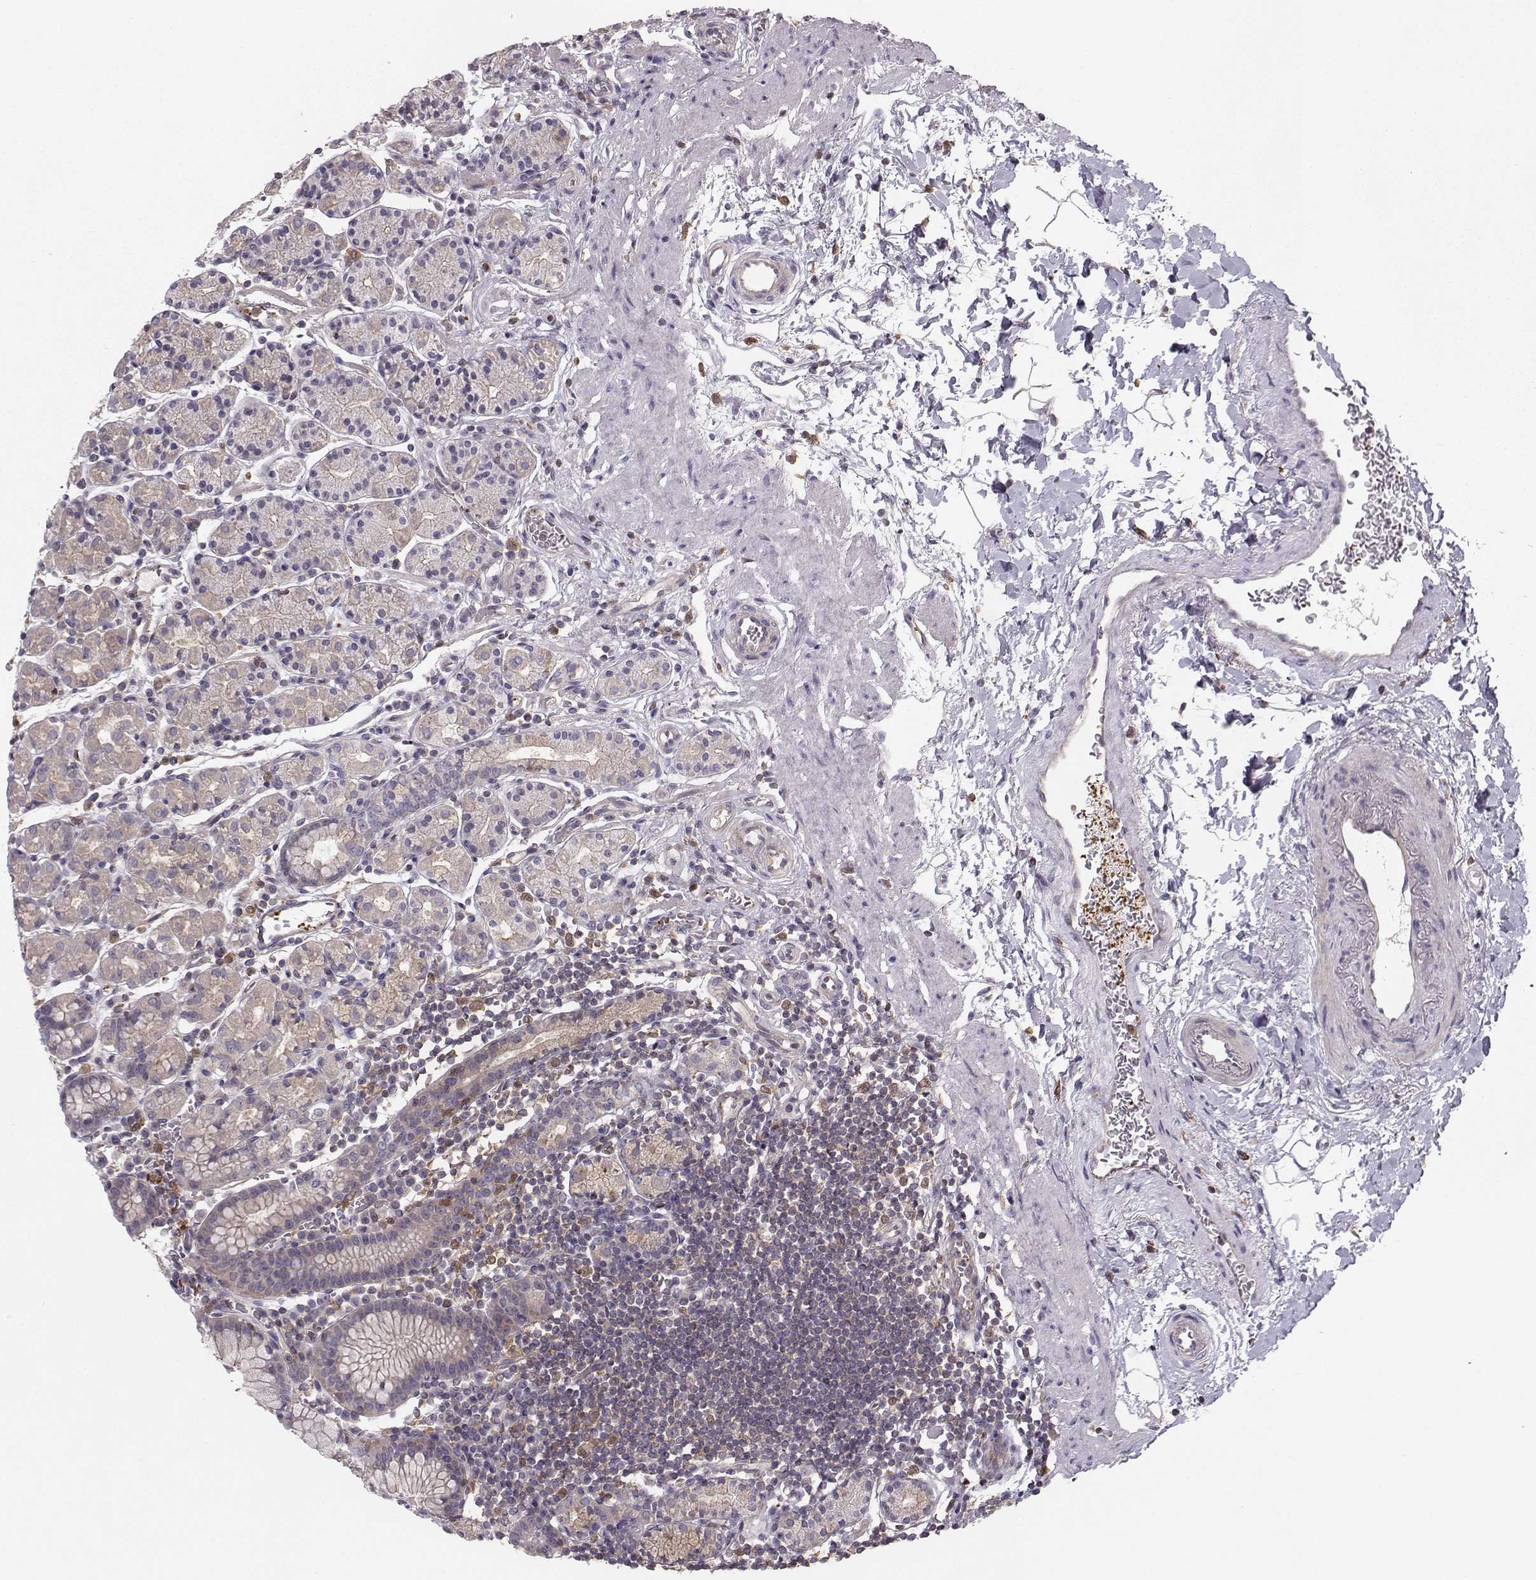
{"staining": {"intensity": "negative", "quantity": "none", "location": "none"}, "tissue": "stomach", "cell_type": "Glandular cells", "image_type": "normal", "snomed": [{"axis": "morphology", "description": "Normal tissue, NOS"}, {"axis": "topography", "description": "Stomach, upper"}, {"axis": "topography", "description": "Stomach"}], "caption": "High power microscopy image of an immunohistochemistry (IHC) image of normal stomach, revealing no significant staining in glandular cells. (Brightfield microscopy of DAB (3,3'-diaminobenzidine) immunohistochemistry at high magnification).", "gene": "ASB16", "patient": {"sex": "male", "age": 62}}